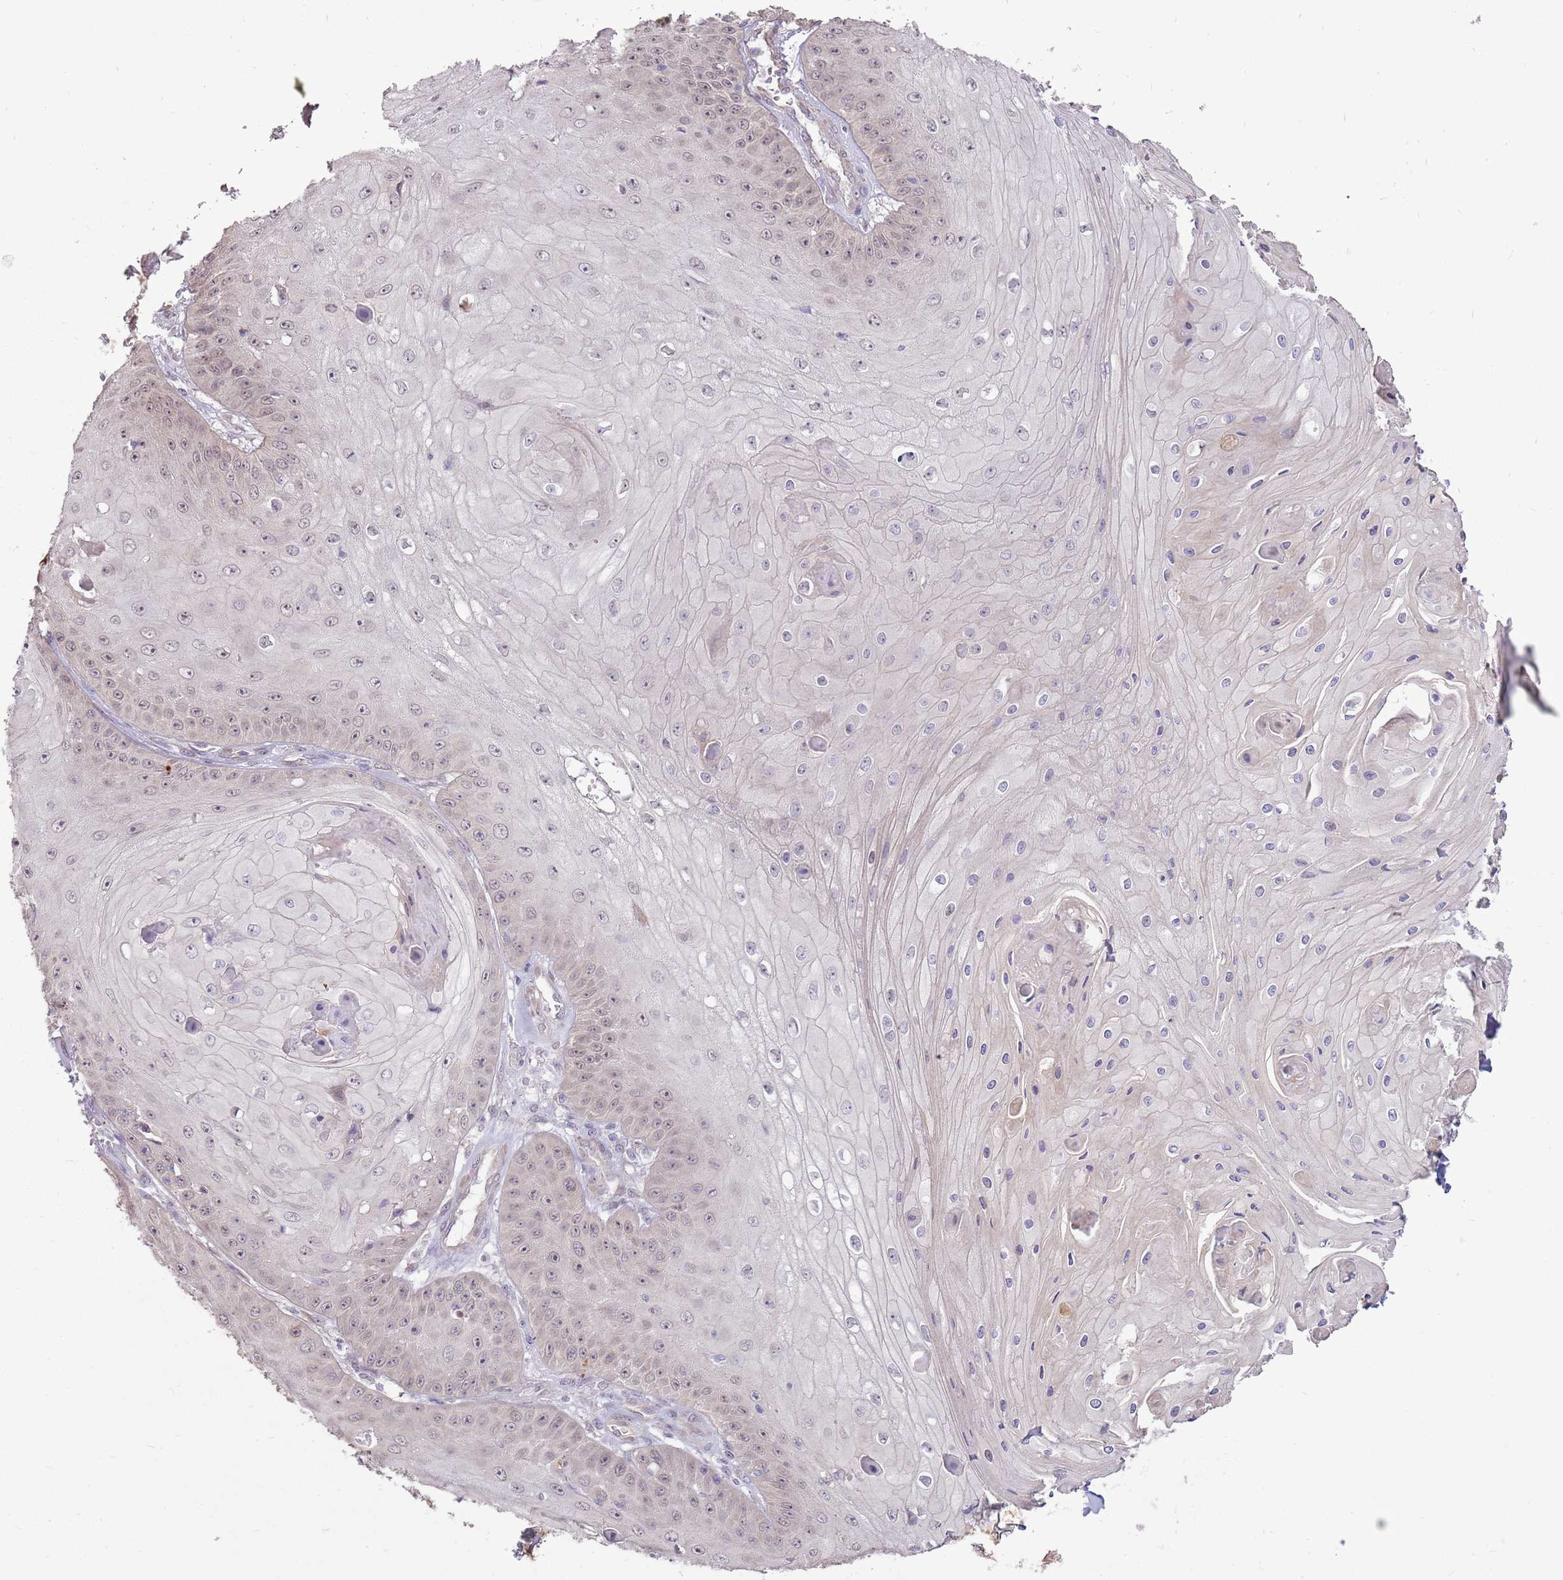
{"staining": {"intensity": "moderate", "quantity": "<25%", "location": "cytoplasmic/membranous"}, "tissue": "skin cancer", "cell_type": "Tumor cells", "image_type": "cancer", "snomed": [{"axis": "morphology", "description": "Squamous cell carcinoma, NOS"}, {"axis": "topography", "description": "Skin"}], "caption": "Immunohistochemical staining of human skin cancer displays moderate cytoplasmic/membranous protein expression in approximately <25% of tumor cells.", "gene": "UGGT2", "patient": {"sex": "male", "age": 70}}